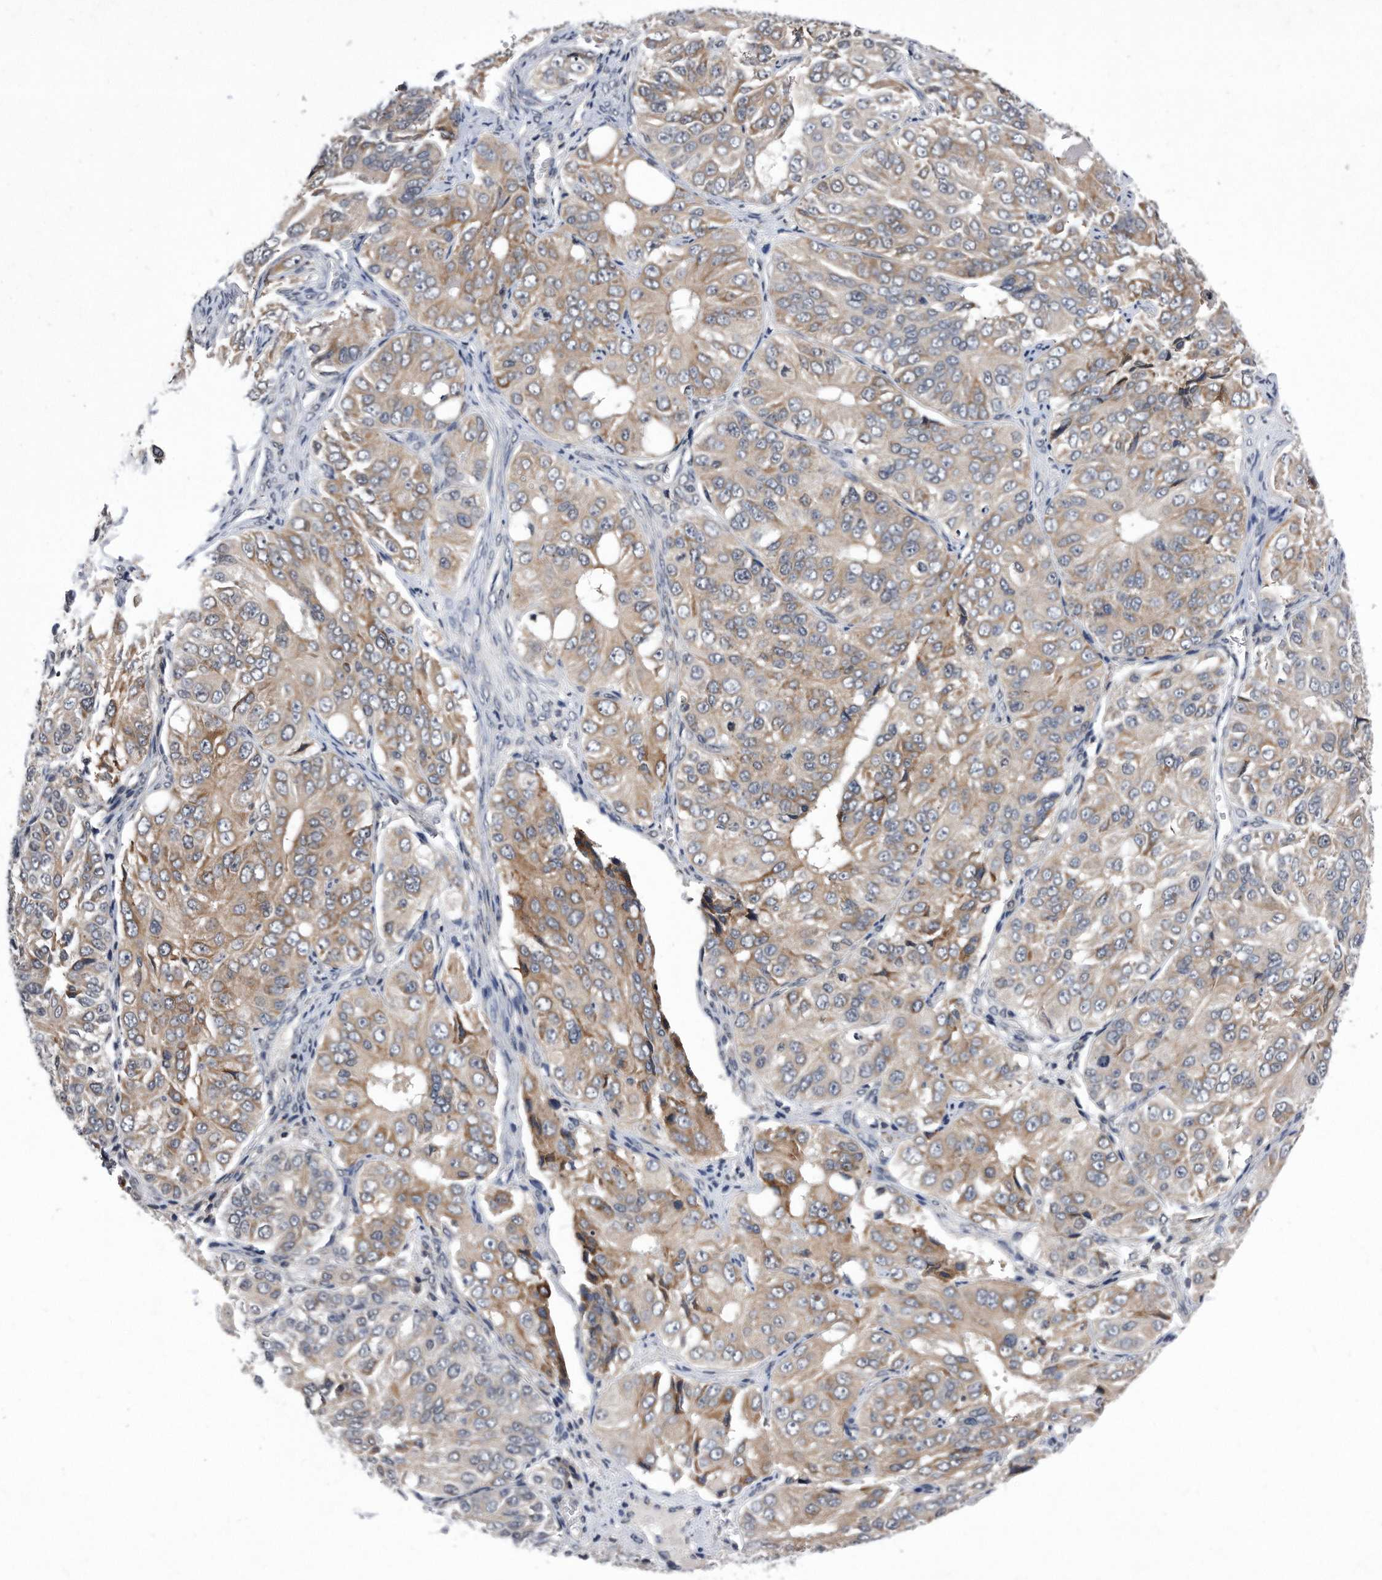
{"staining": {"intensity": "weak", "quantity": ">75%", "location": "cytoplasmic/membranous"}, "tissue": "ovarian cancer", "cell_type": "Tumor cells", "image_type": "cancer", "snomed": [{"axis": "morphology", "description": "Carcinoma, endometroid"}, {"axis": "topography", "description": "Ovary"}], "caption": "The histopathology image demonstrates immunohistochemical staining of ovarian endometroid carcinoma. There is weak cytoplasmic/membranous positivity is identified in about >75% of tumor cells. (IHC, brightfield microscopy, high magnification).", "gene": "DAB1", "patient": {"sex": "female", "age": 51}}